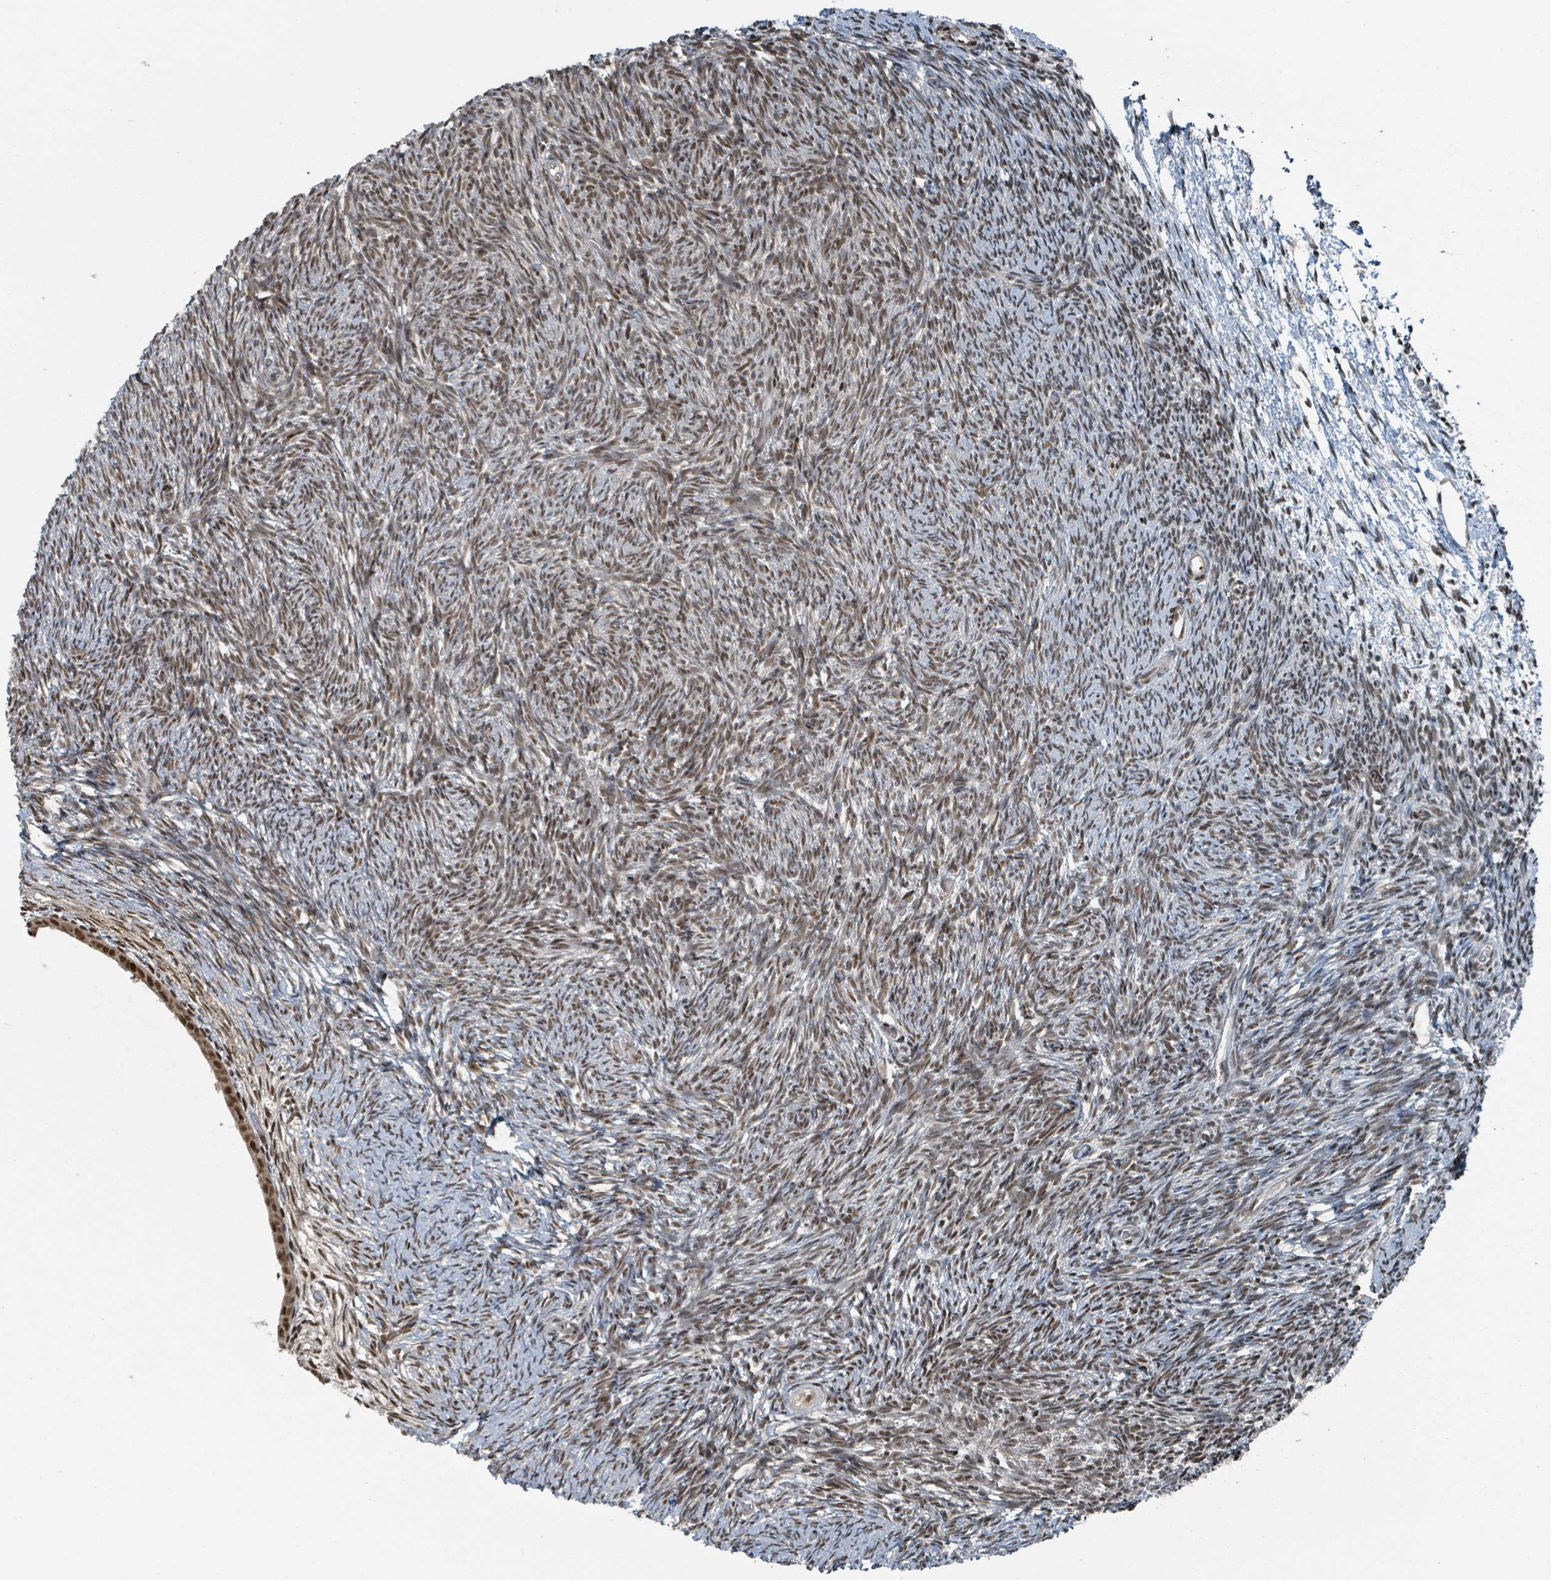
{"staining": {"intensity": "weak", "quantity": "25%-75%", "location": "nuclear"}, "tissue": "ovary", "cell_type": "Ovarian stroma cells", "image_type": "normal", "snomed": [{"axis": "morphology", "description": "Normal tissue, NOS"}, {"axis": "topography", "description": "Ovary"}], "caption": "Ovary was stained to show a protein in brown. There is low levels of weak nuclear staining in approximately 25%-75% of ovarian stroma cells. (IHC, brightfield microscopy, high magnification).", "gene": "PHIP", "patient": {"sex": "female", "age": 39}}